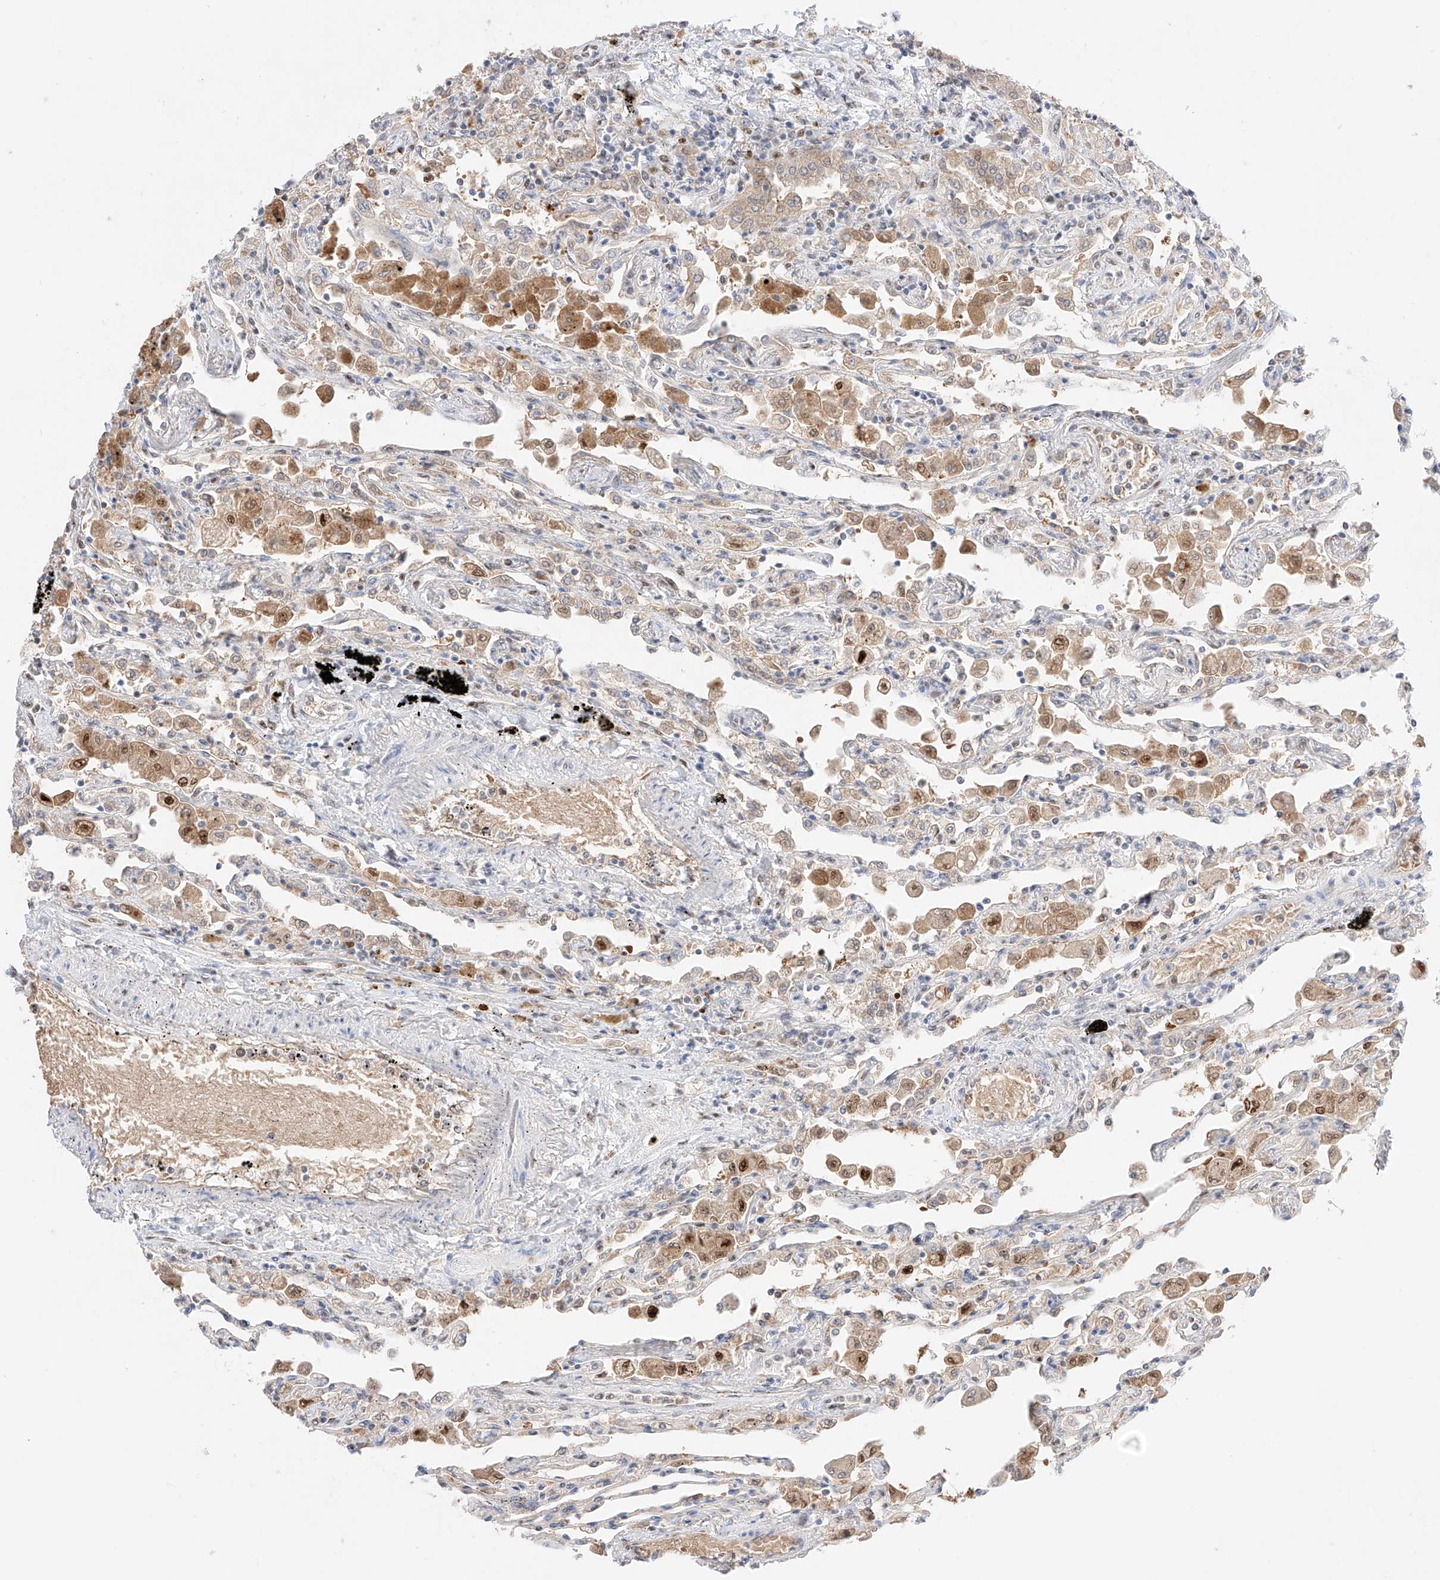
{"staining": {"intensity": "strong", "quantity": "<25%", "location": "nuclear"}, "tissue": "lung", "cell_type": "Alveolar cells", "image_type": "normal", "snomed": [{"axis": "morphology", "description": "Normal tissue, NOS"}, {"axis": "topography", "description": "Bronchus"}, {"axis": "topography", "description": "Lung"}], "caption": "This is a histology image of immunohistochemistry staining of benign lung, which shows strong staining in the nuclear of alveolar cells.", "gene": "APIP", "patient": {"sex": "female", "age": 49}}